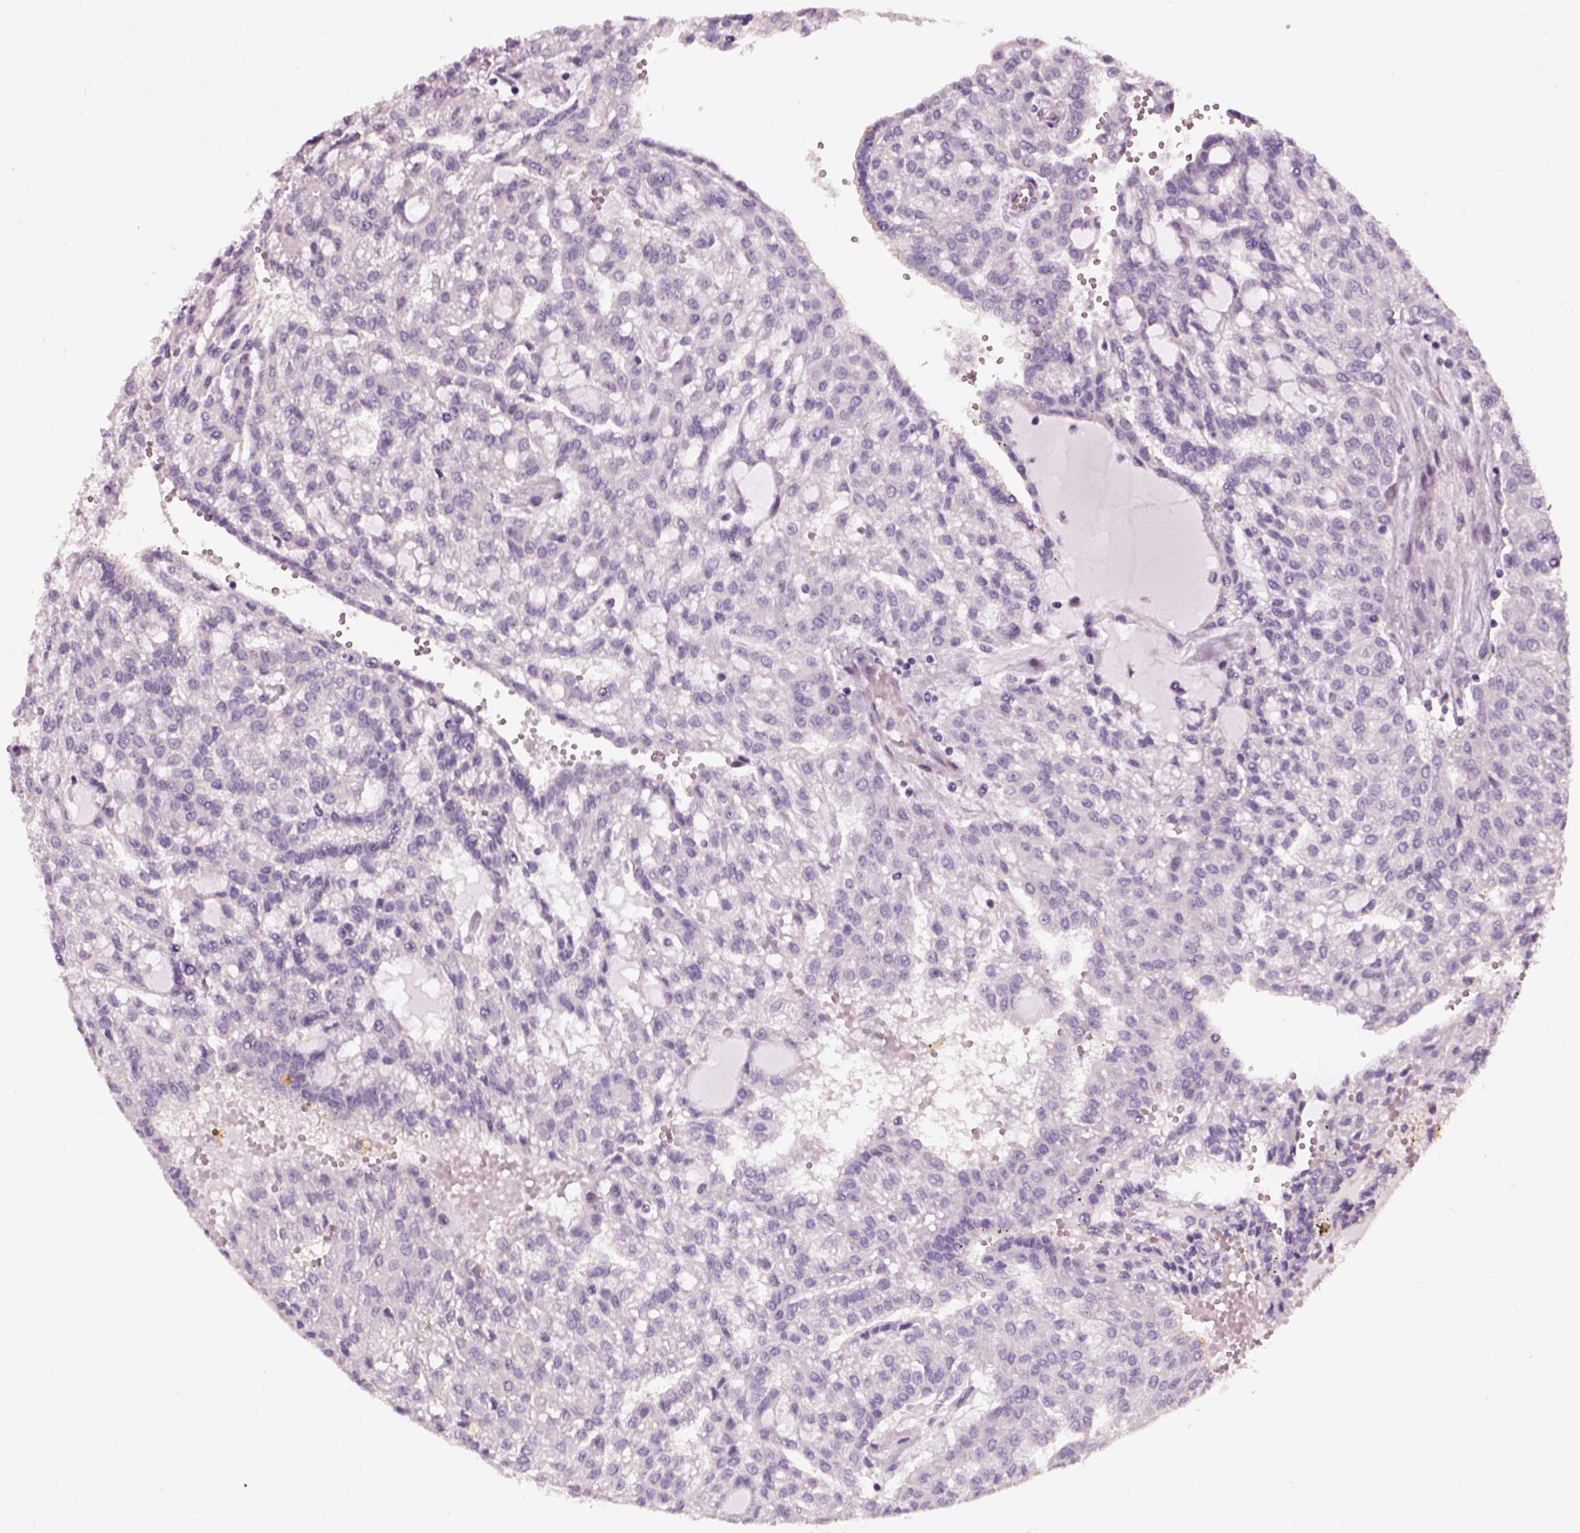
{"staining": {"intensity": "negative", "quantity": "none", "location": "none"}, "tissue": "renal cancer", "cell_type": "Tumor cells", "image_type": "cancer", "snomed": [{"axis": "morphology", "description": "Adenocarcinoma, NOS"}, {"axis": "topography", "description": "Kidney"}], "caption": "Tumor cells show no significant protein expression in renal adenocarcinoma.", "gene": "ELOVL3", "patient": {"sex": "male", "age": 63}}